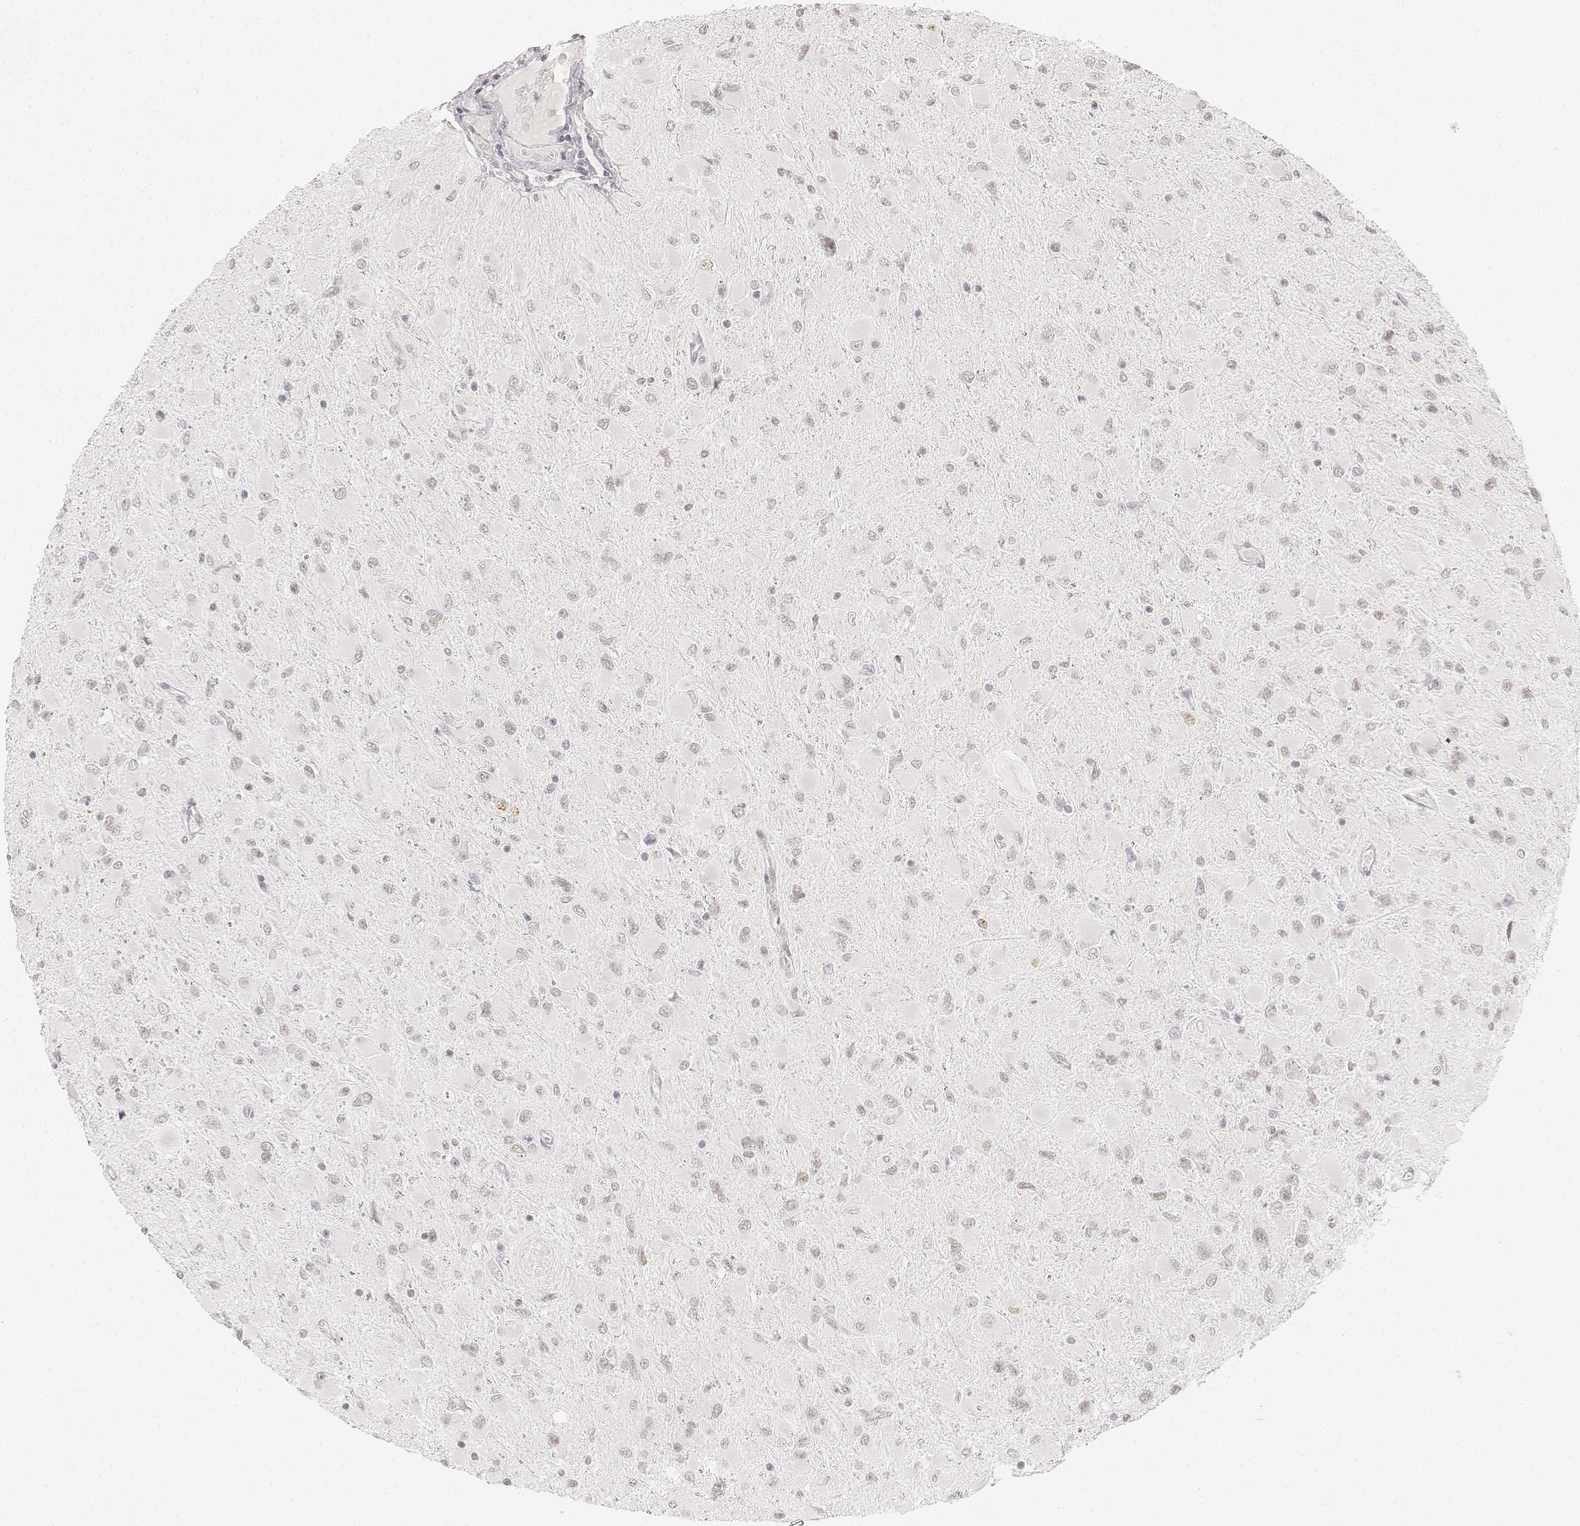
{"staining": {"intensity": "negative", "quantity": "none", "location": "none"}, "tissue": "glioma", "cell_type": "Tumor cells", "image_type": "cancer", "snomed": [{"axis": "morphology", "description": "Glioma, malignant, High grade"}, {"axis": "topography", "description": "Cerebral cortex"}], "caption": "Tumor cells are negative for brown protein staining in glioma.", "gene": "KRTAP2-1", "patient": {"sex": "female", "age": 36}}